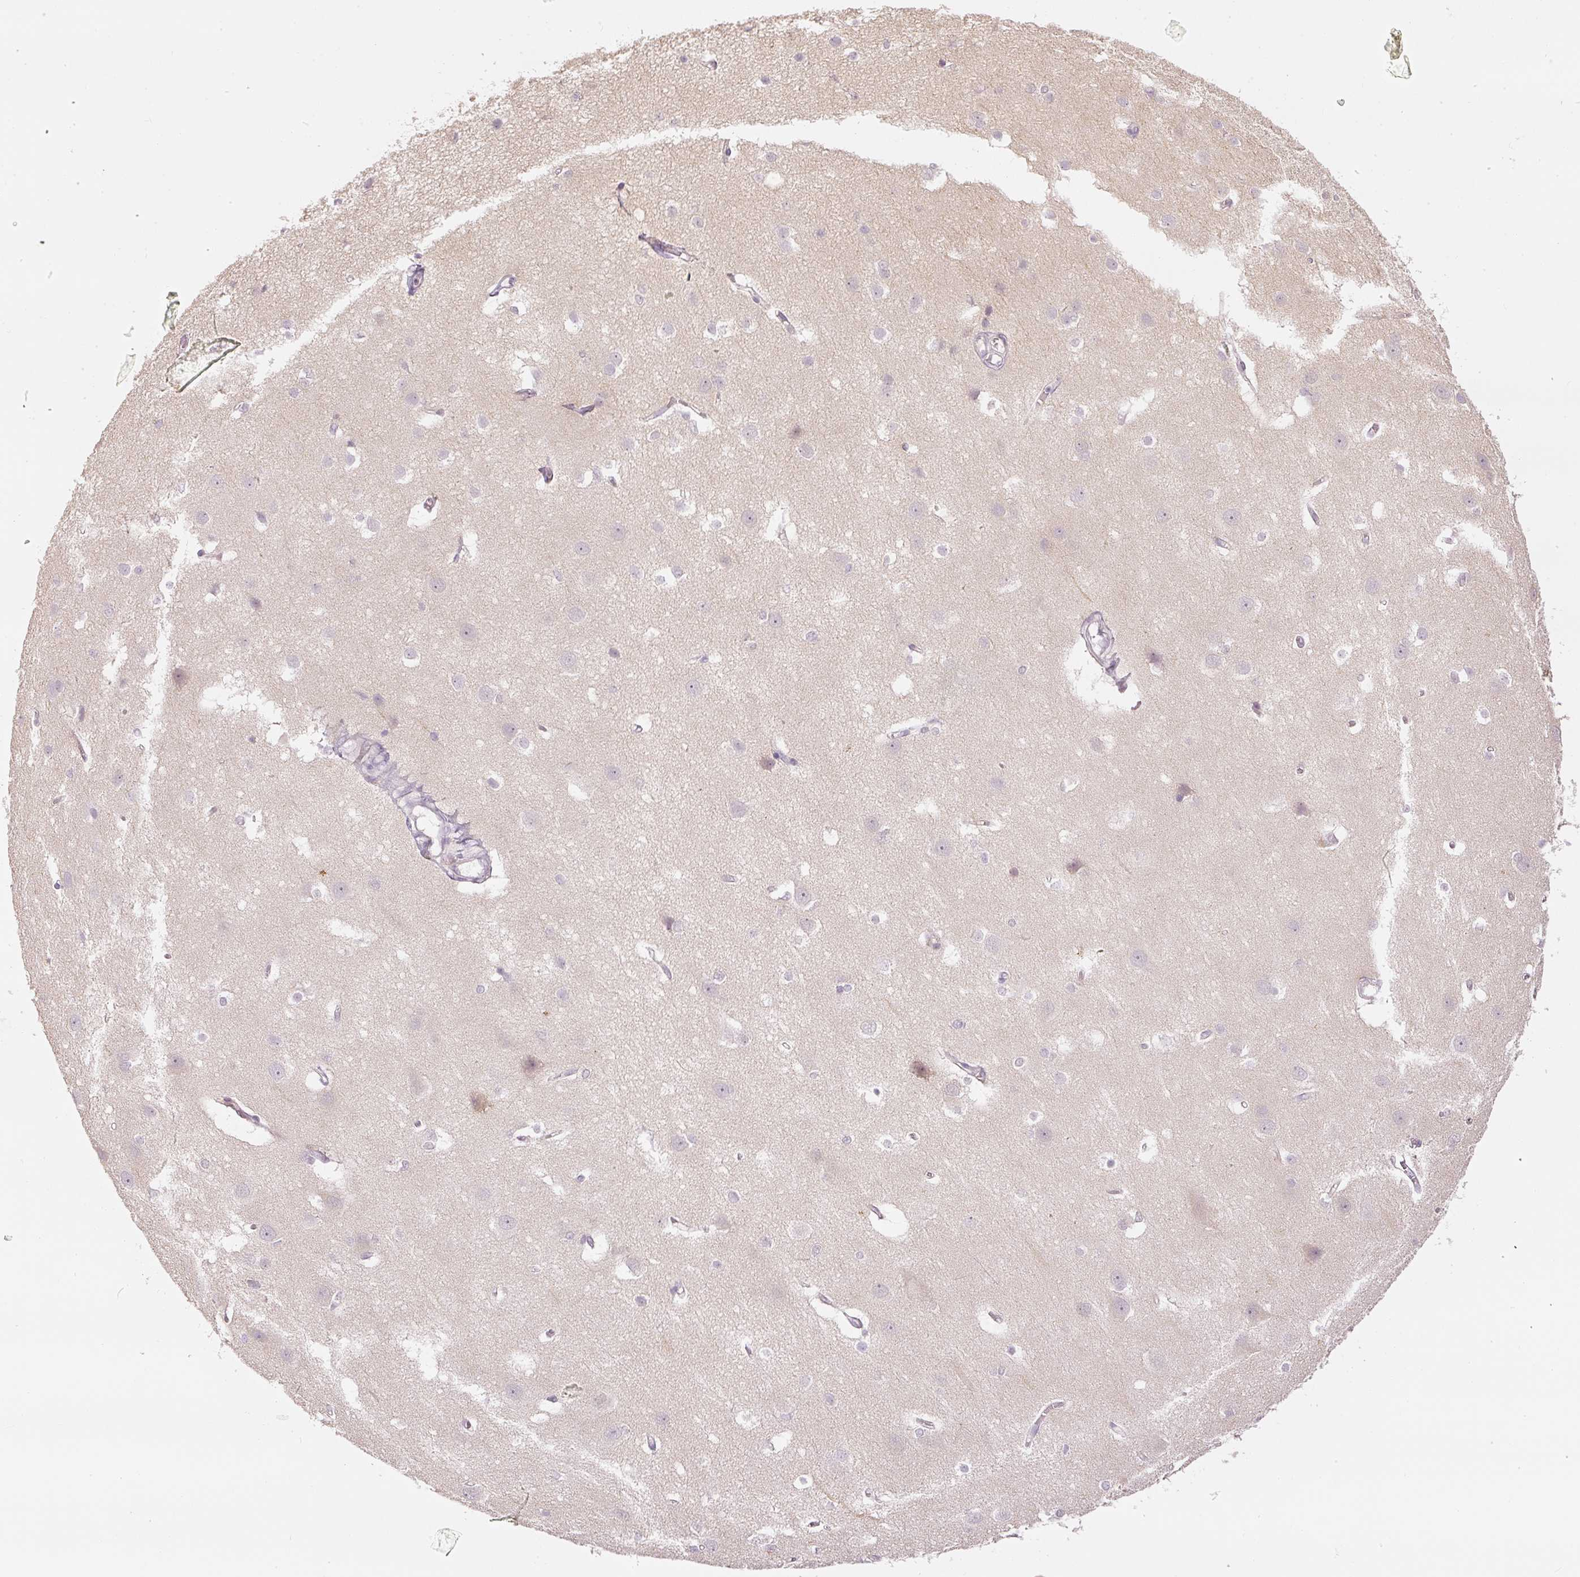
{"staining": {"intensity": "weak", "quantity": "25%-75%", "location": "nuclear"}, "tissue": "cerebral cortex", "cell_type": "Endothelial cells", "image_type": "normal", "snomed": [{"axis": "morphology", "description": "Normal tissue, NOS"}, {"axis": "topography", "description": "Cerebral cortex"}], "caption": "The immunohistochemical stain labels weak nuclear expression in endothelial cells of normal cerebral cortex. (brown staining indicates protein expression, while blue staining denotes nuclei).", "gene": "GZMA", "patient": {"sex": "male", "age": 37}}